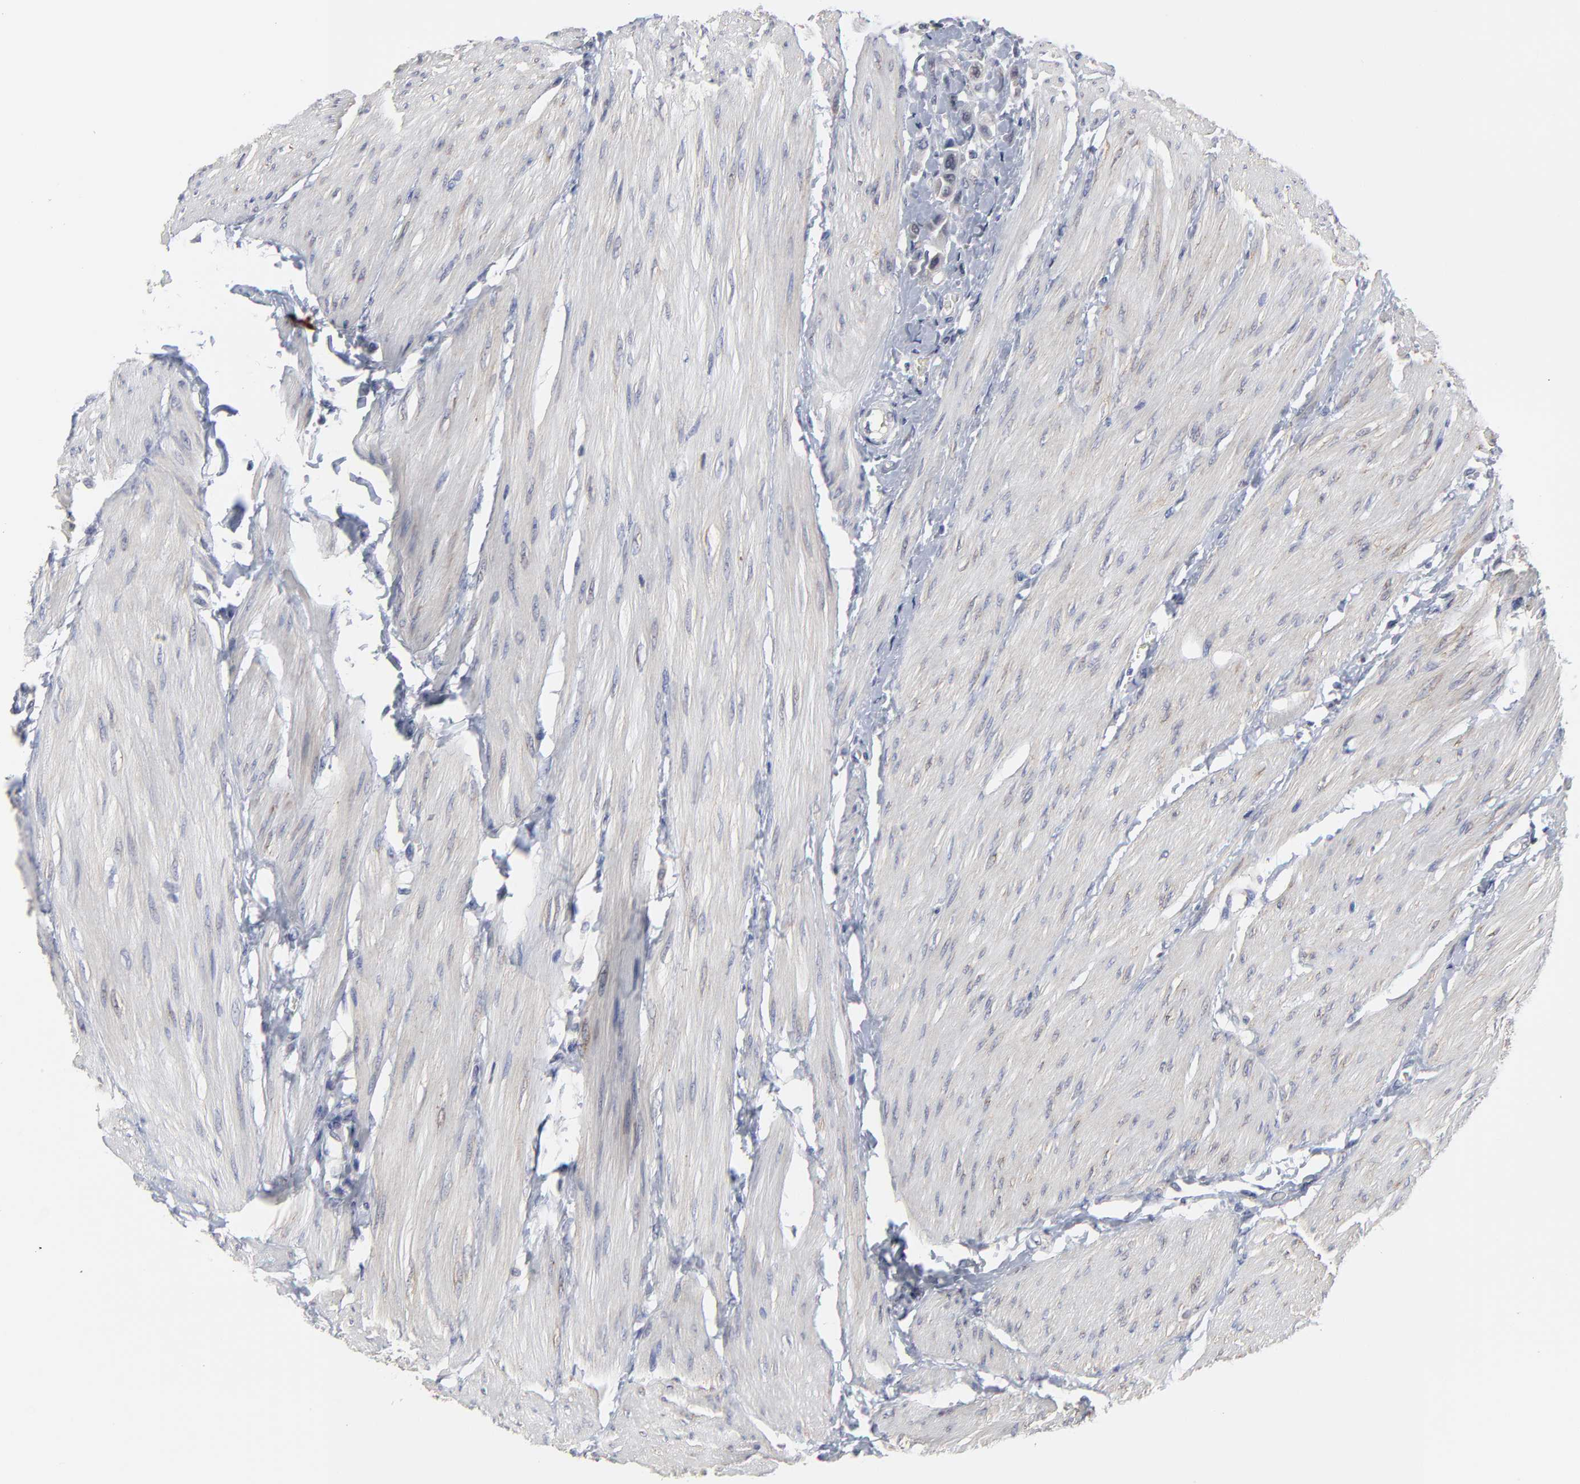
{"staining": {"intensity": "negative", "quantity": "none", "location": "none"}, "tissue": "urothelial cancer", "cell_type": "Tumor cells", "image_type": "cancer", "snomed": [{"axis": "morphology", "description": "Urothelial carcinoma, High grade"}, {"axis": "topography", "description": "Urinary bladder"}], "caption": "Protein analysis of urothelial cancer exhibits no significant staining in tumor cells. (Immunohistochemistry (ihc), brightfield microscopy, high magnification).", "gene": "MAGEA10", "patient": {"sex": "male", "age": 50}}